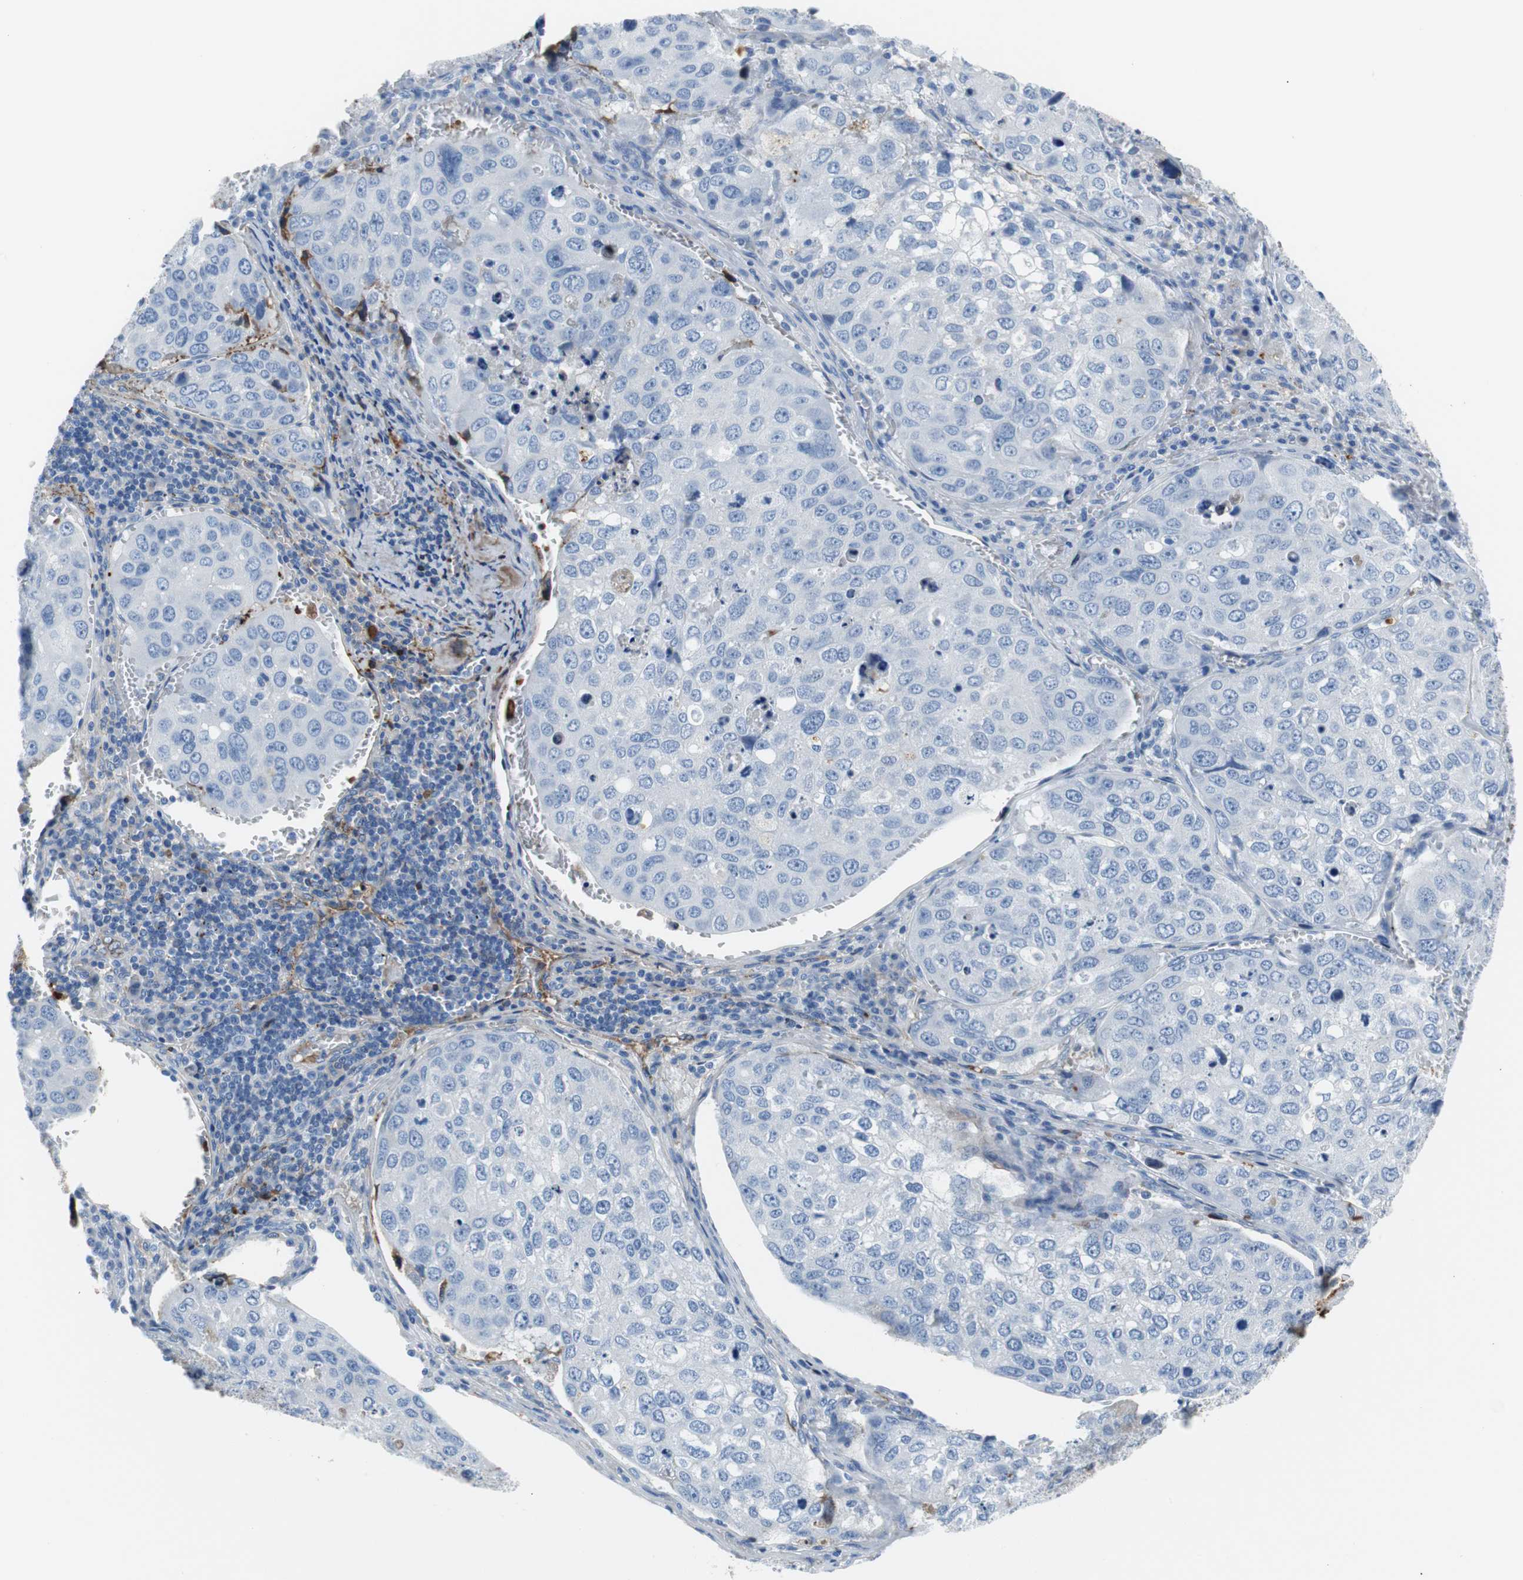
{"staining": {"intensity": "weak", "quantity": "<25%", "location": "cytoplasmic/membranous"}, "tissue": "urothelial cancer", "cell_type": "Tumor cells", "image_type": "cancer", "snomed": [{"axis": "morphology", "description": "Urothelial carcinoma, High grade"}, {"axis": "topography", "description": "Lymph node"}, {"axis": "topography", "description": "Urinary bladder"}], "caption": "Tumor cells are negative for protein expression in human urothelial cancer.", "gene": "APCS", "patient": {"sex": "male", "age": 51}}